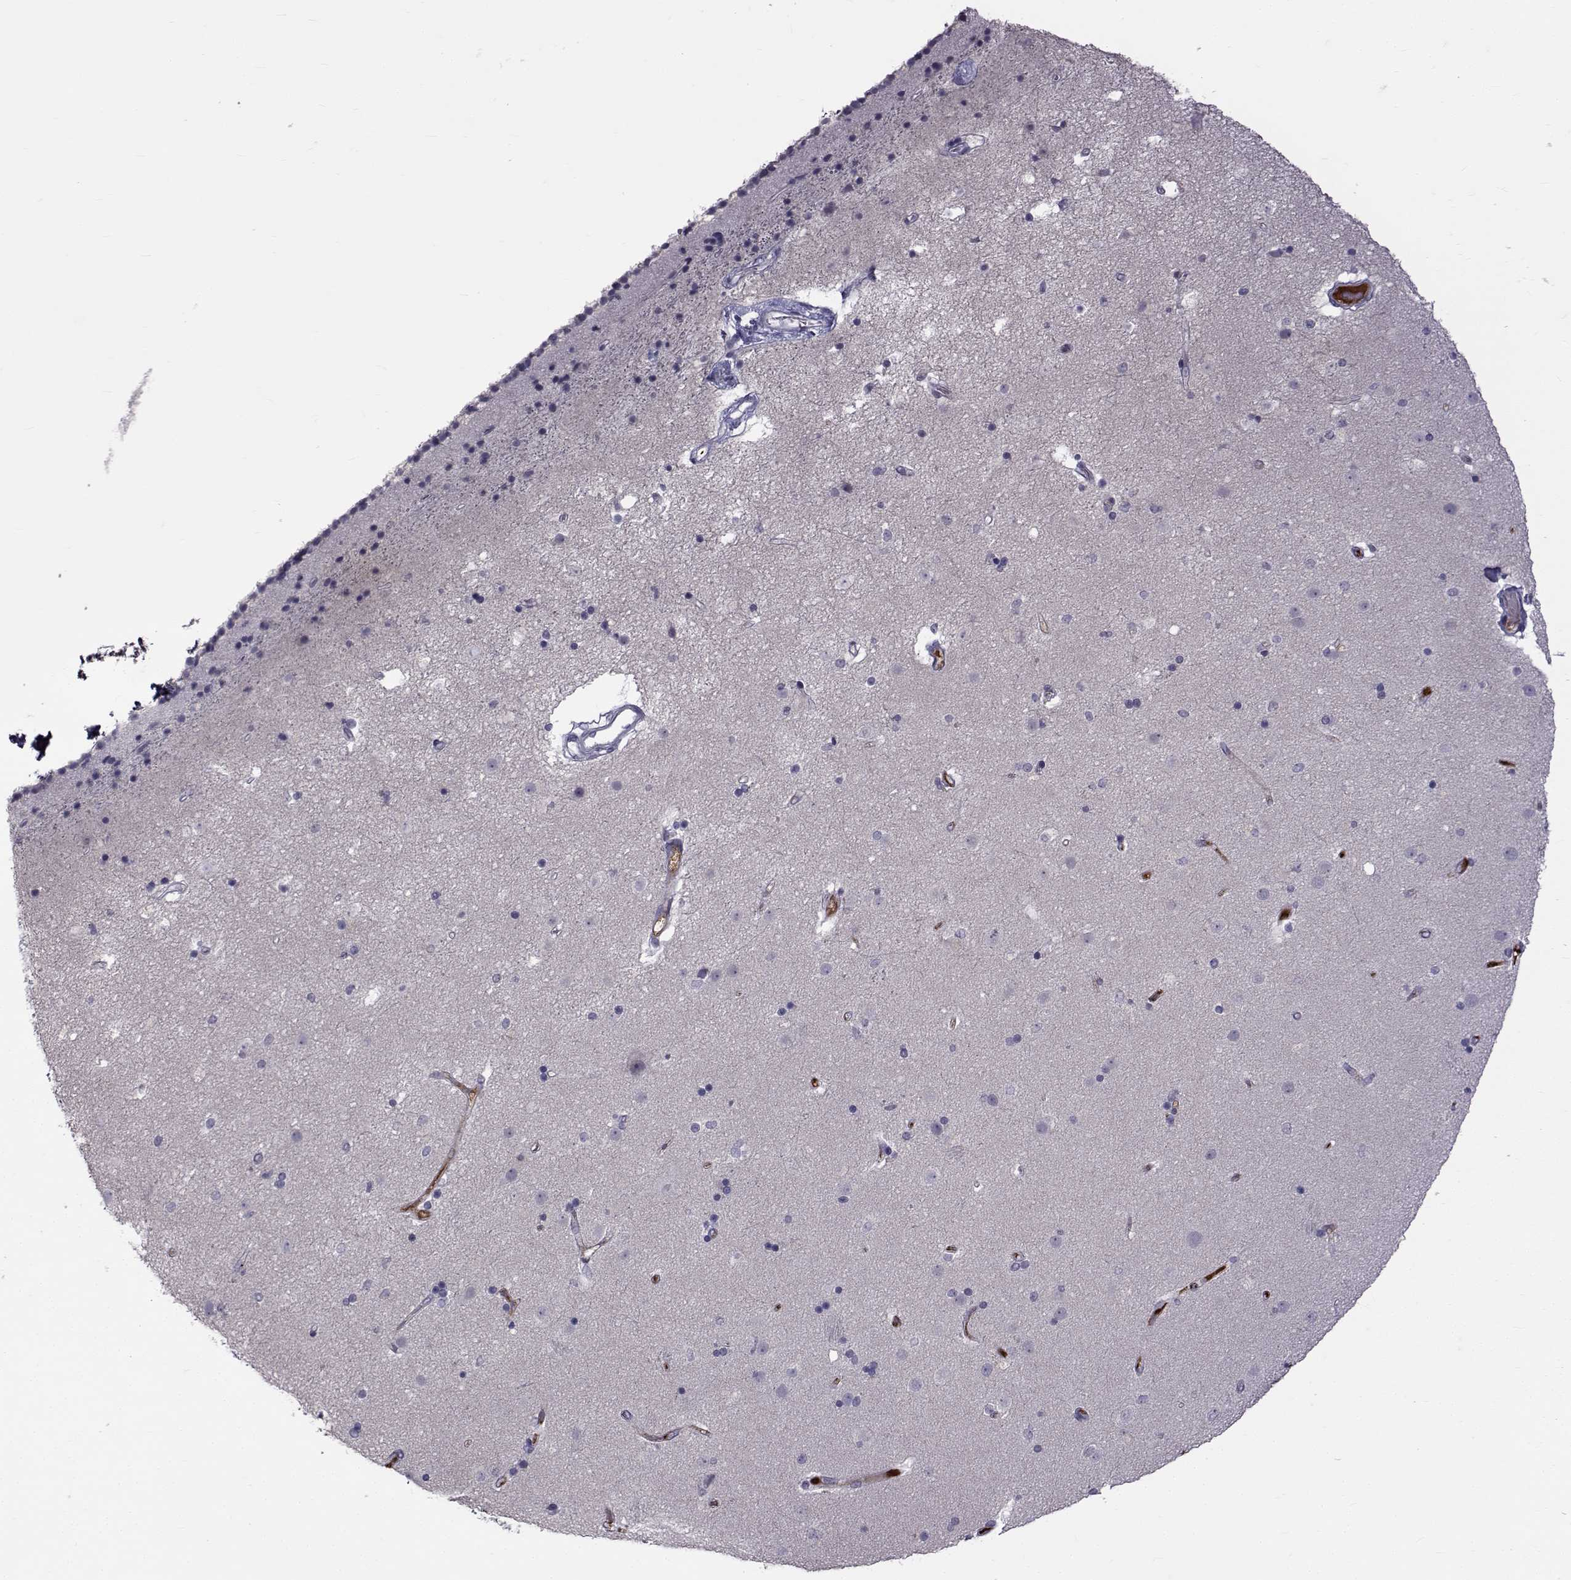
{"staining": {"intensity": "negative", "quantity": "none", "location": "none"}, "tissue": "caudate", "cell_type": "Glial cells", "image_type": "normal", "snomed": [{"axis": "morphology", "description": "Normal tissue, NOS"}, {"axis": "topography", "description": "Lateral ventricle wall"}], "caption": "A high-resolution photomicrograph shows IHC staining of benign caudate, which demonstrates no significant positivity in glial cells.", "gene": "TNFRSF11B", "patient": {"sex": "female", "age": 71}}